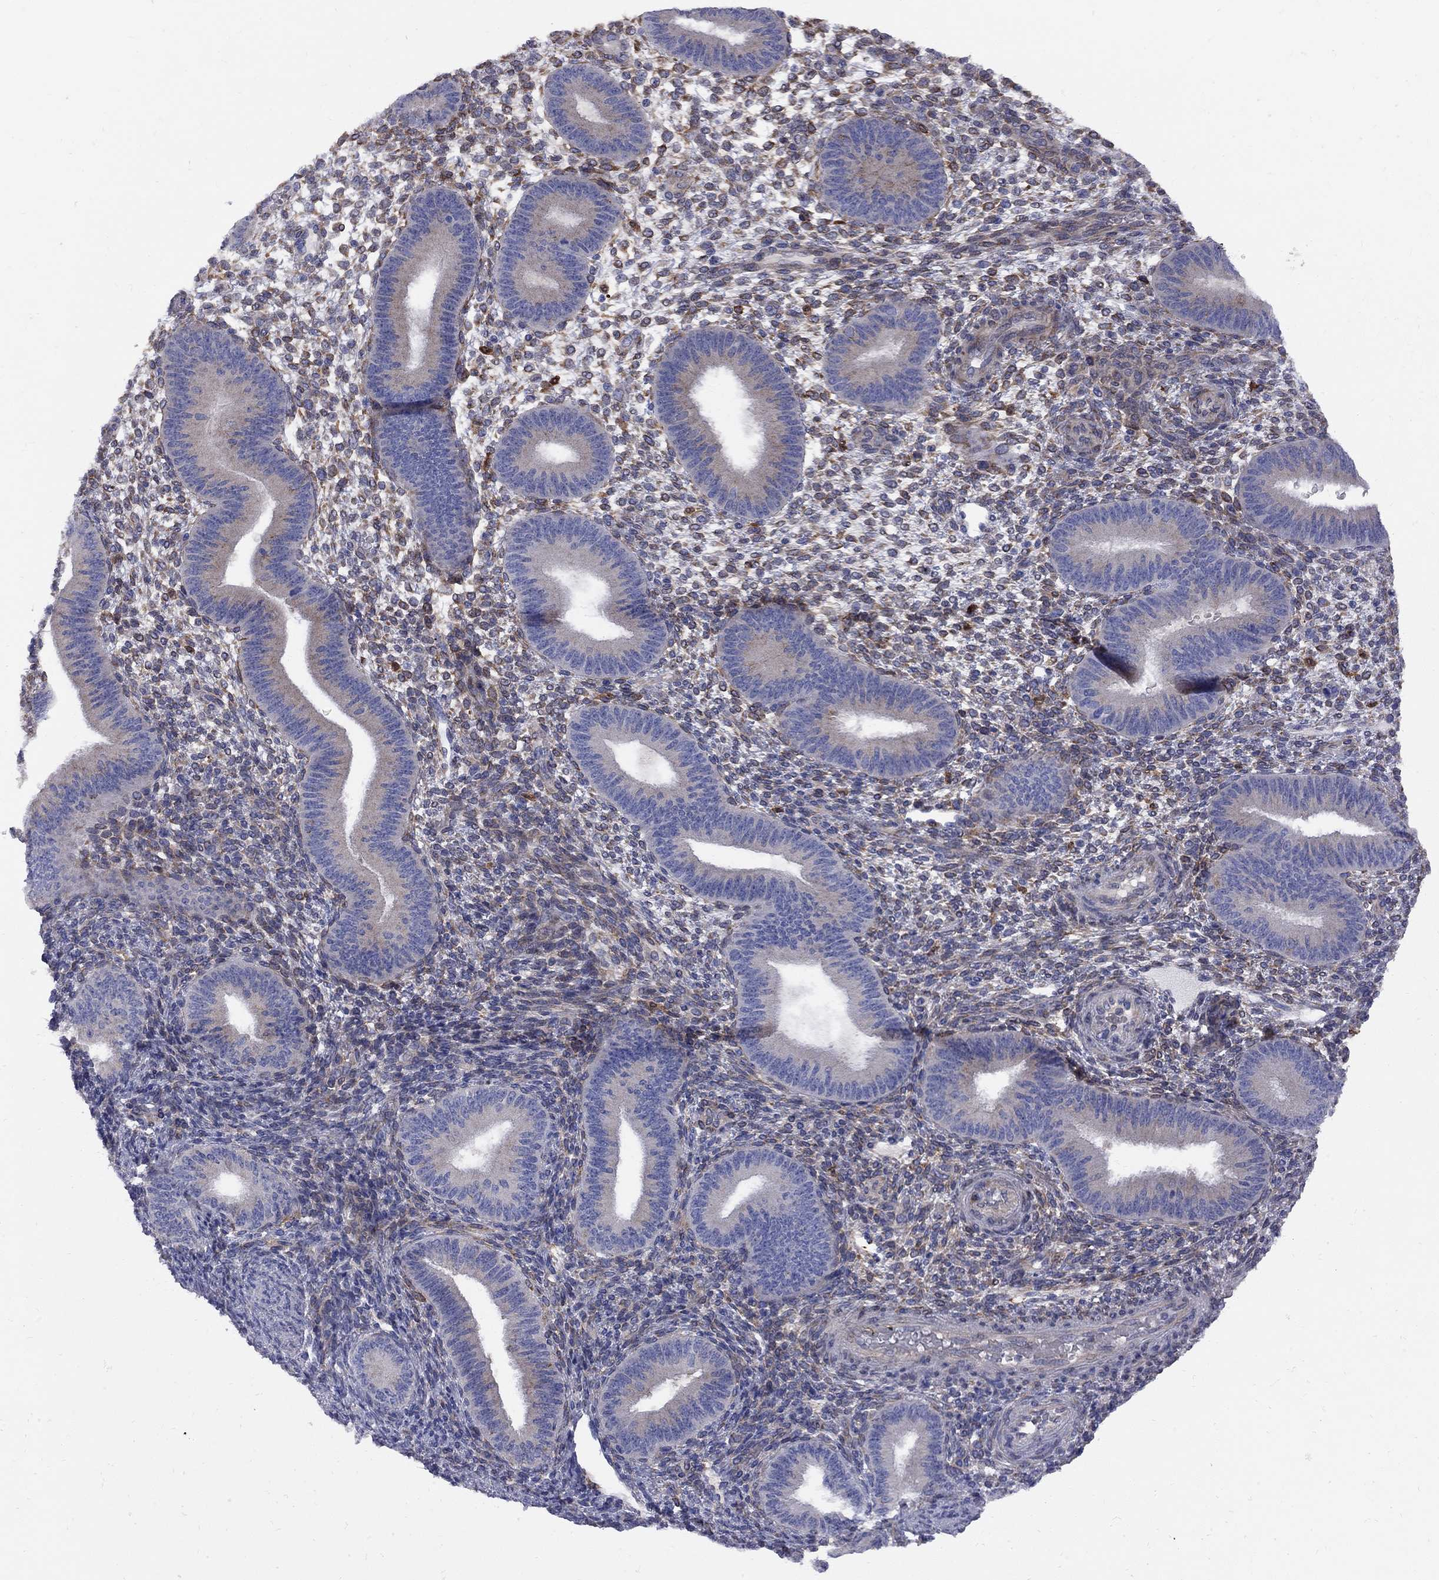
{"staining": {"intensity": "moderate", "quantity": "<25%", "location": "cytoplasmic/membranous"}, "tissue": "endometrium", "cell_type": "Cells in endometrial stroma", "image_type": "normal", "snomed": [{"axis": "morphology", "description": "Normal tissue, NOS"}, {"axis": "topography", "description": "Endometrium"}], "caption": "High-magnification brightfield microscopy of unremarkable endometrium stained with DAB (3,3'-diaminobenzidine) (brown) and counterstained with hematoxylin (blue). cells in endometrial stroma exhibit moderate cytoplasmic/membranous expression is seen in about<25% of cells. Nuclei are stained in blue.", "gene": "MTHFR", "patient": {"sex": "female", "age": 39}}